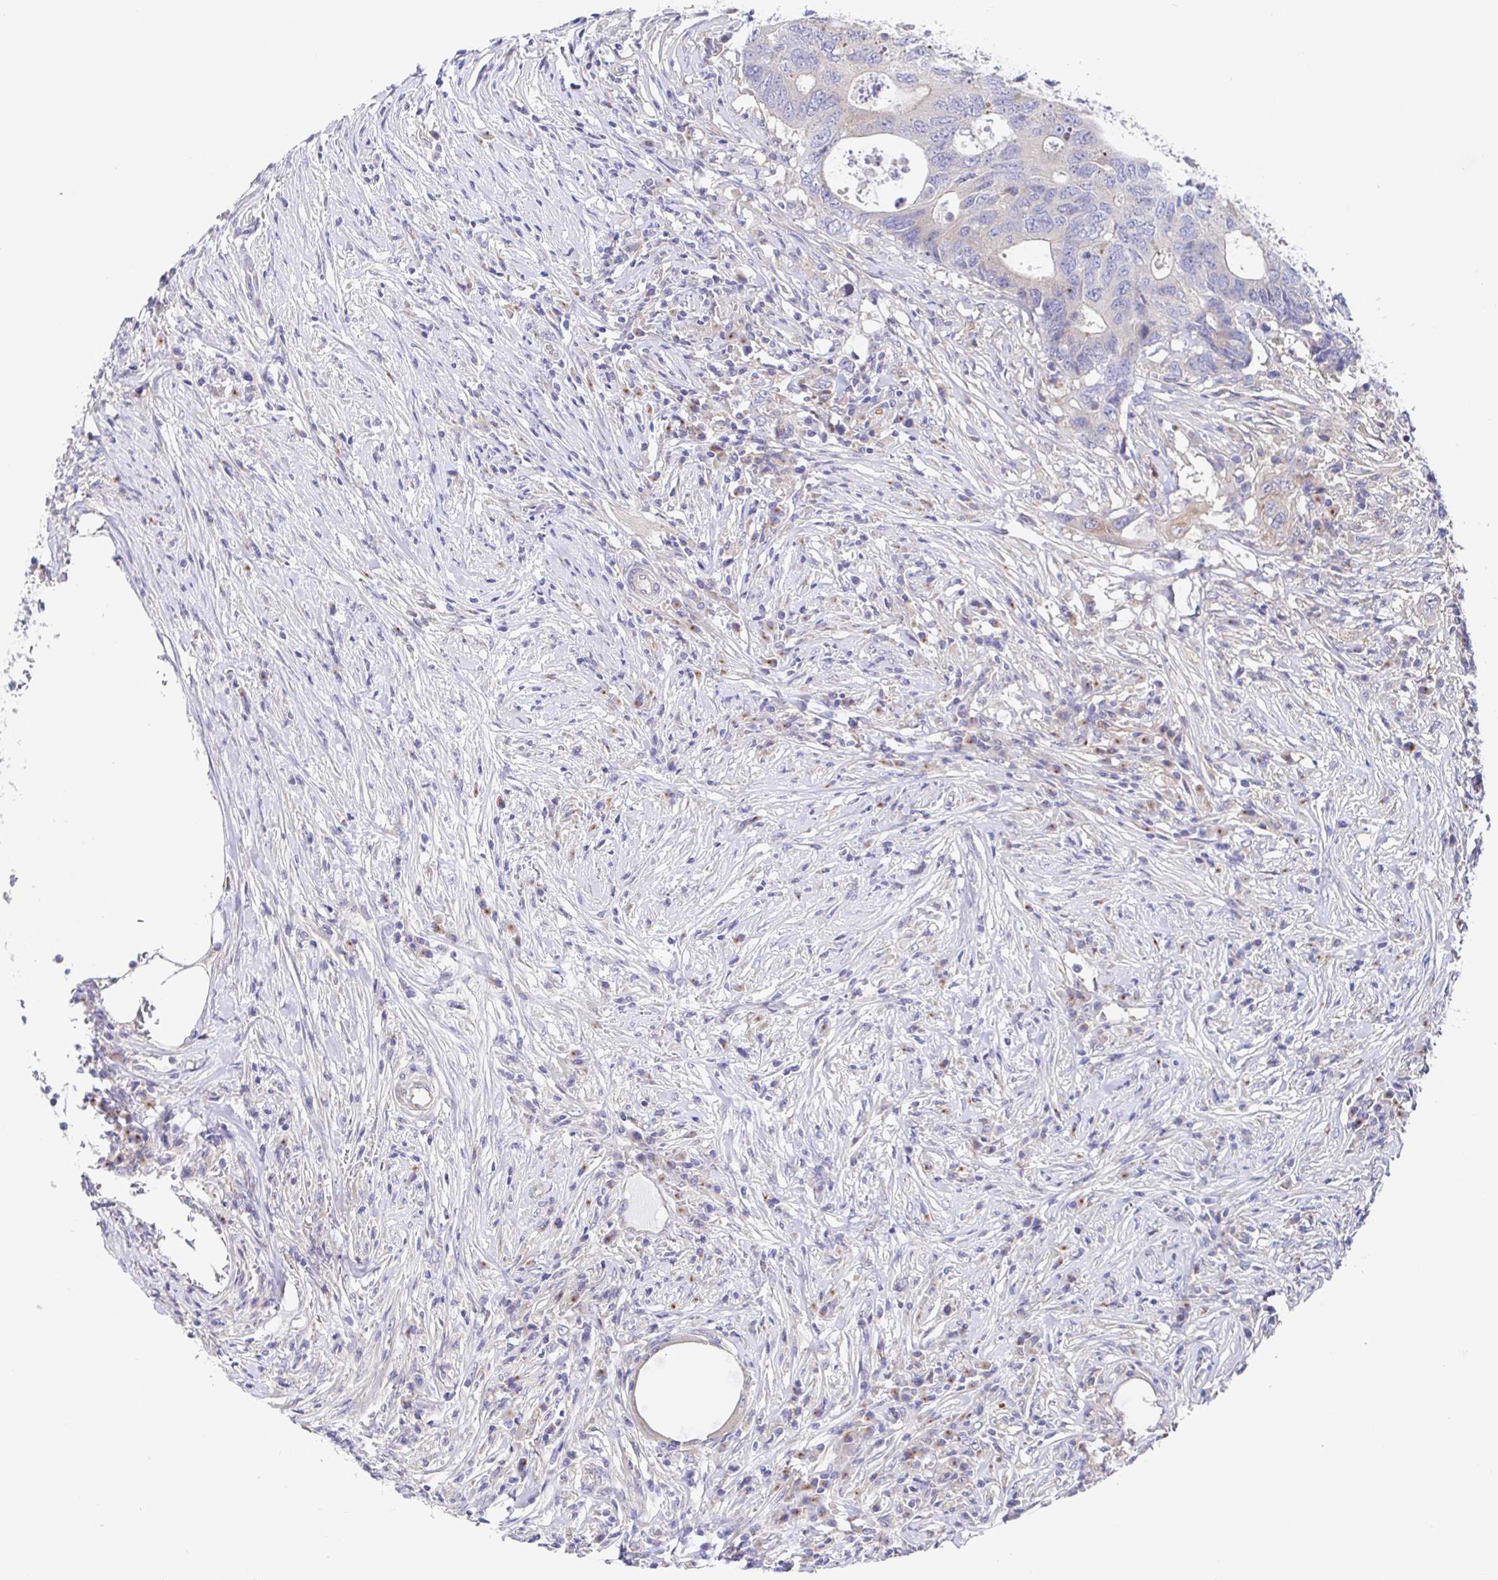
{"staining": {"intensity": "weak", "quantity": "<25%", "location": "cytoplasmic/membranous"}, "tissue": "colorectal cancer", "cell_type": "Tumor cells", "image_type": "cancer", "snomed": [{"axis": "morphology", "description": "Adenocarcinoma, NOS"}, {"axis": "topography", "description": "Colon"}], "caption": "Human adenocarcinoma (colorectal) stained for a protein using immunohistochemistry (IHC) shows no positivity in tumor cells.", "gene": "GOLGA1", "patient": {"sex": "male", "age": 71}}